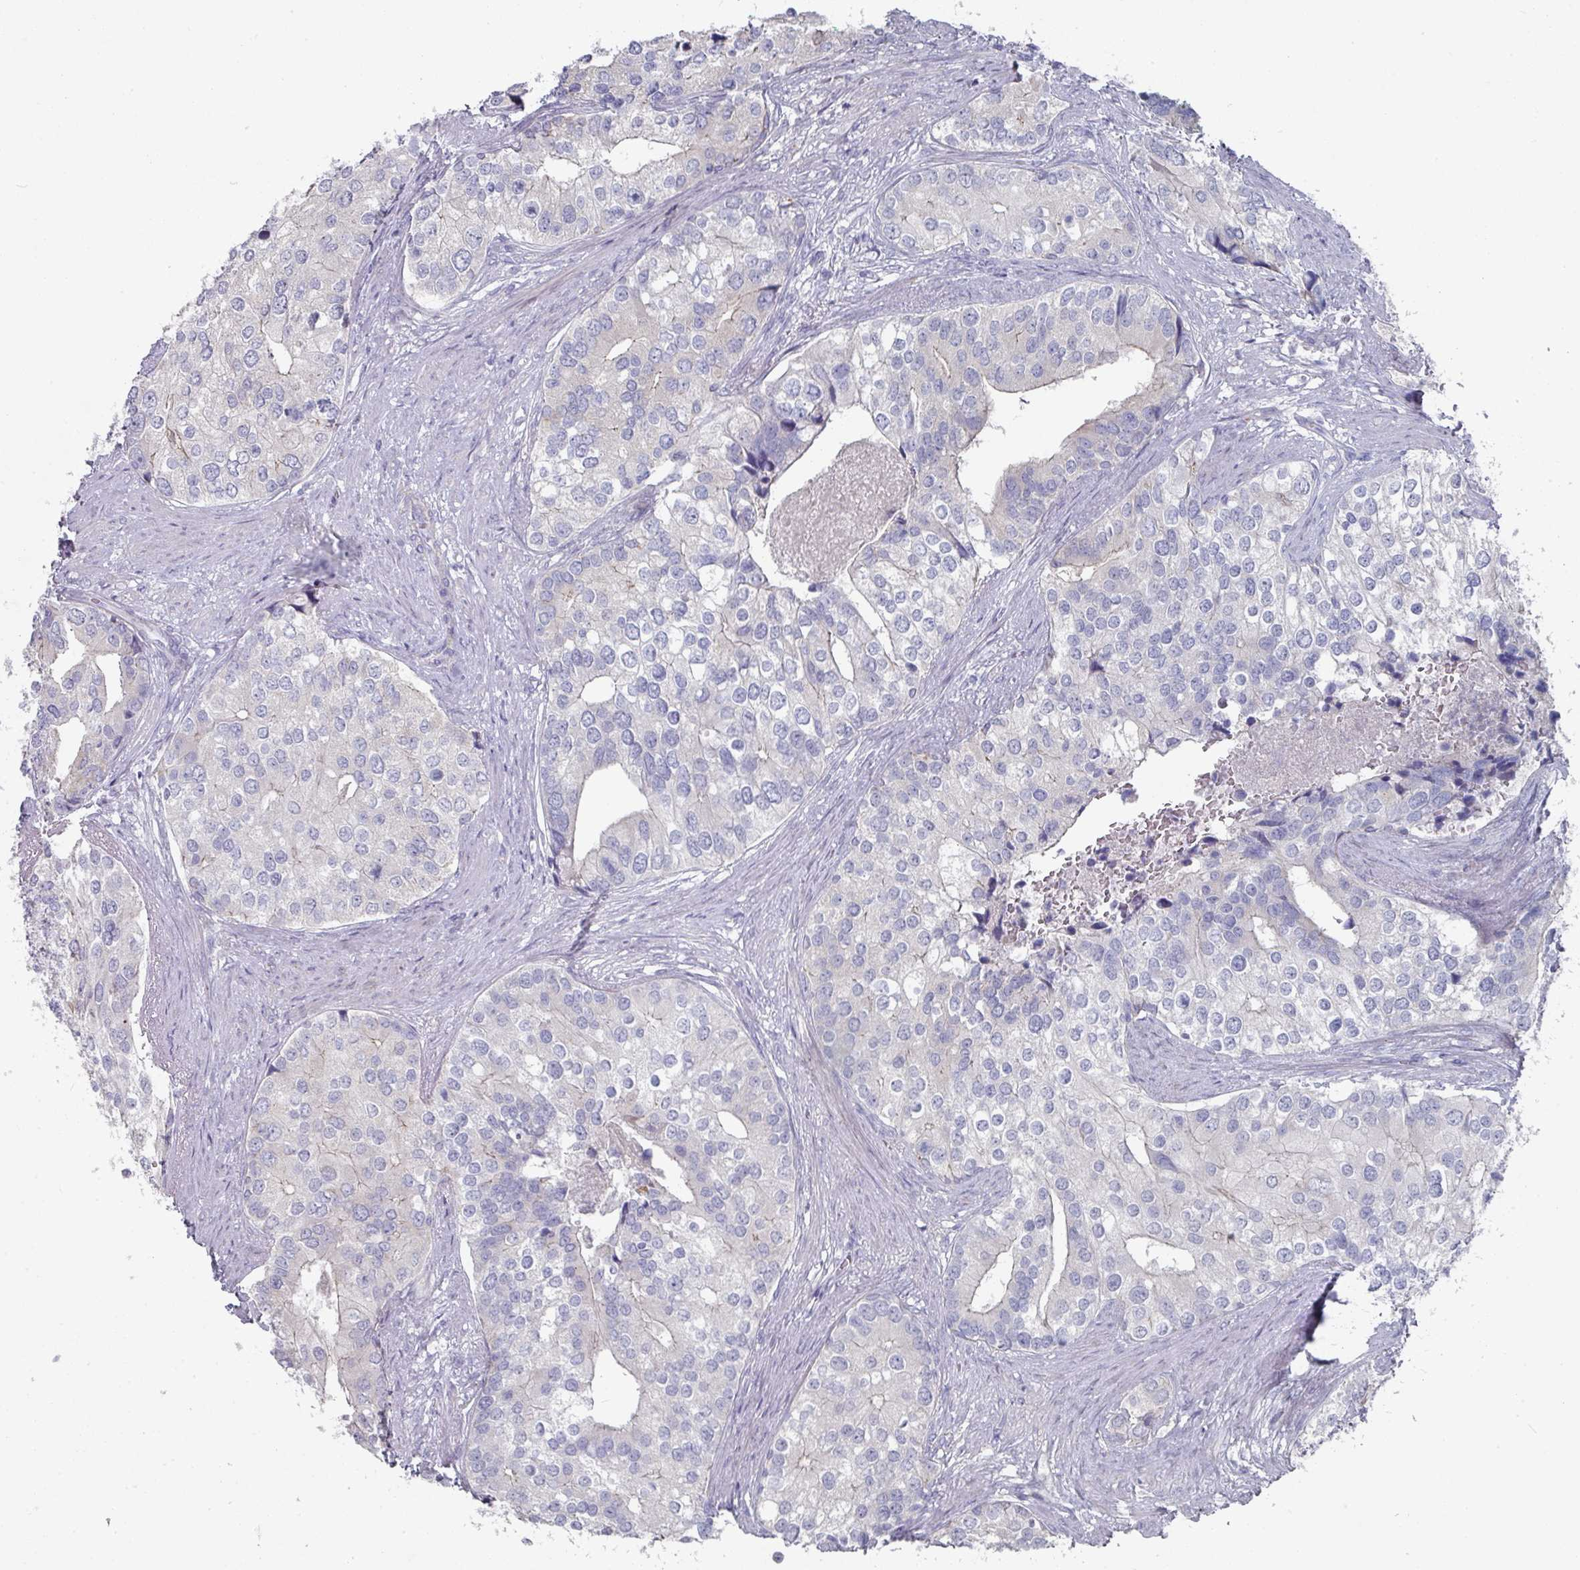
{"staining": {"intensity": "negative", "quantity": "none", "location": "none"}, "tissue": "prostate cancer", "cell_type": "Tumor cells", "image_type": "cancer", "snomed": [{"axis": "morphology", "description": "Adenocarcinoma, High grade"}, {"axis": "topography", "description": "Prostate"}], "caption": "A high-resolution image shows immunohistochemistry (IHC) staining of prostate cancer, which displays no significant positivity in tumor cells.", "gene": "NT5C1A", "patient": {"sex": "male", "age": 62}}